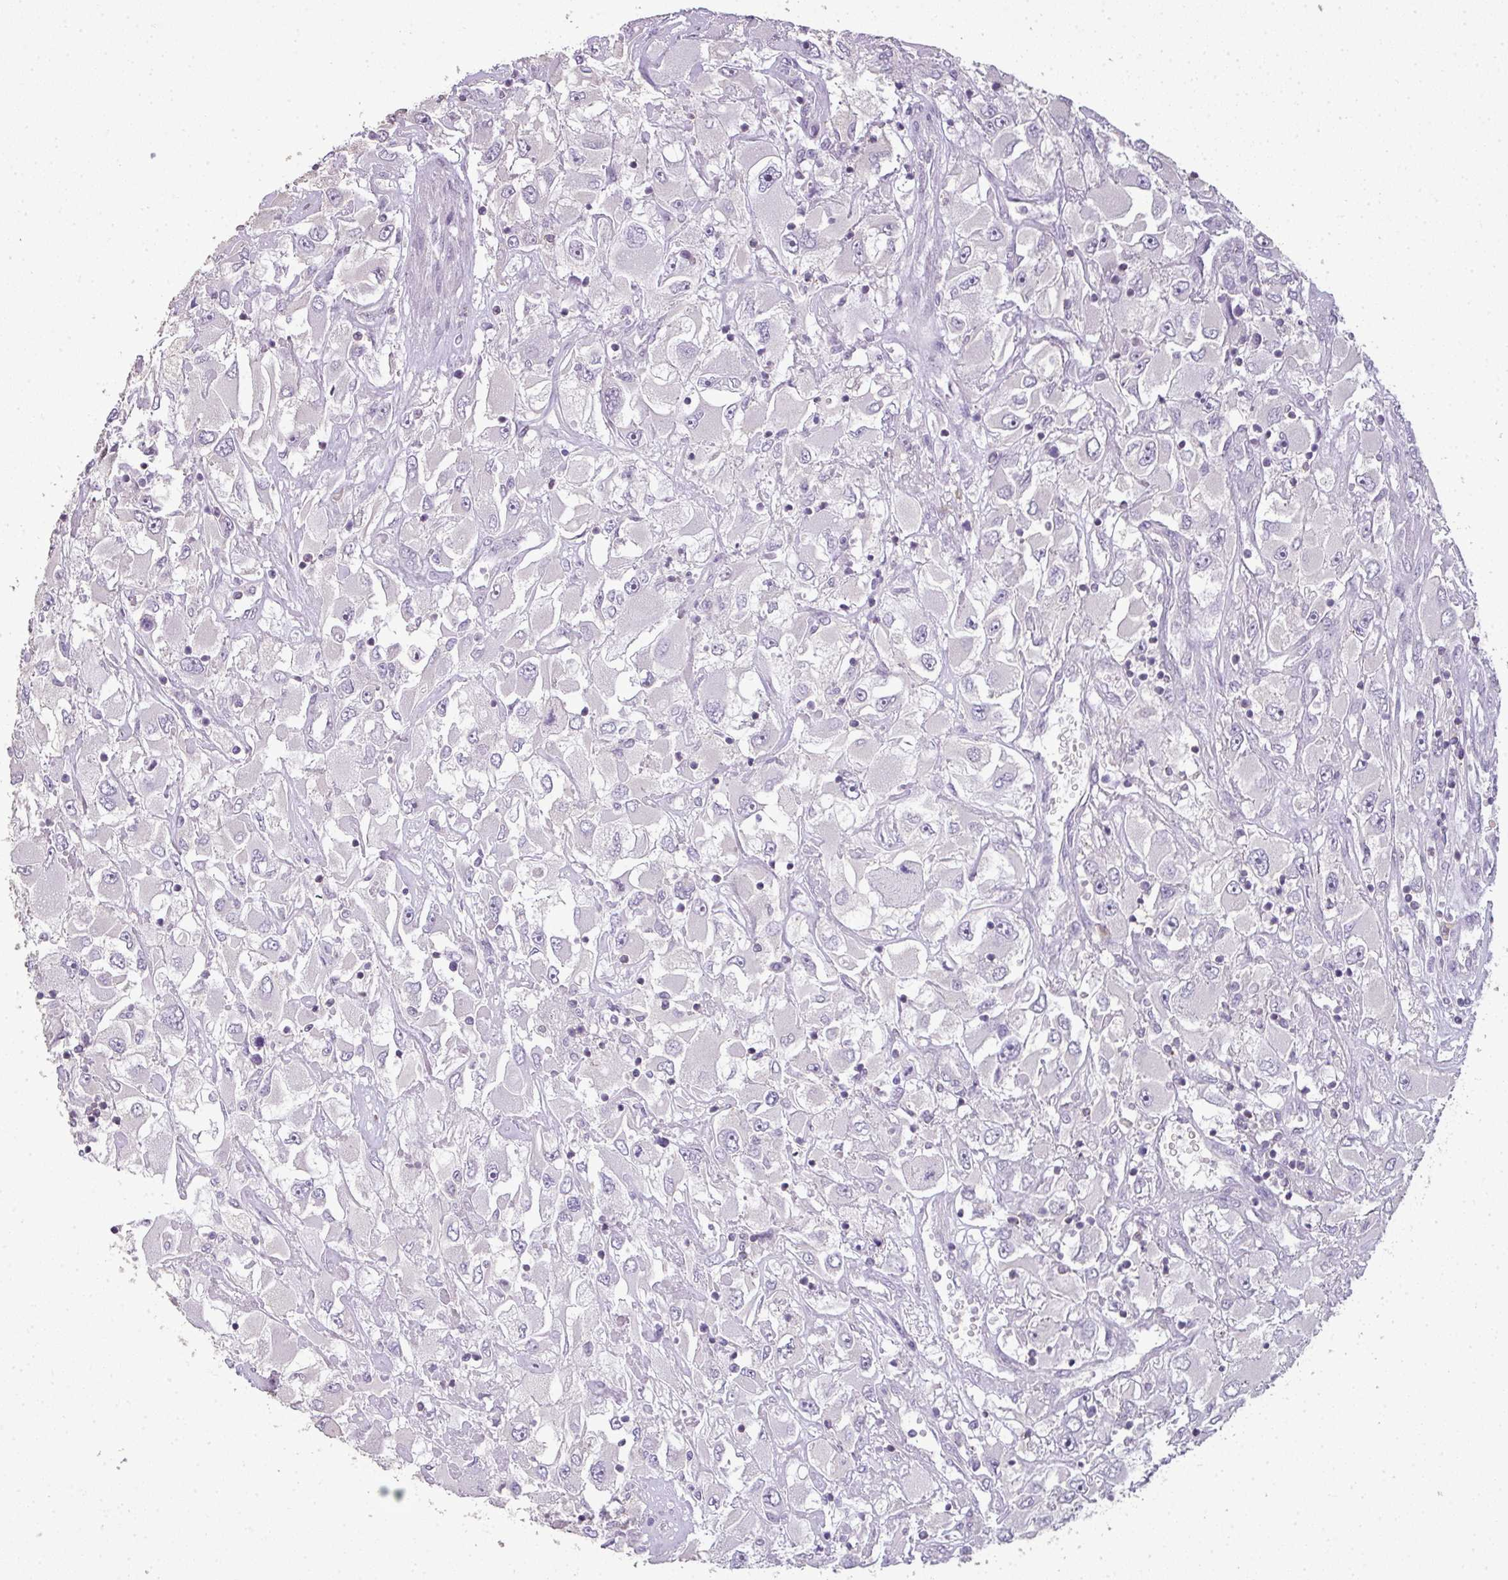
{"staining": {"intensity": "negative", "quantity": "none", "location": "none"}, "tissue": "renal cancer", "cell_type": "Tumor cells", "image_type": "cancer", "snomed": [{"axis": "morphology", "description": "Adenocarcinoma, NOS"}, {"axis": "topography", "description": "Kidney"}], "caption": "Adenocarcinoma (renal) stained for a protein using immunohistochemistry (IHC) displays no expression tumor cells.", "gene": "LY9", "patient": {"sex": "female", "age": 52}}